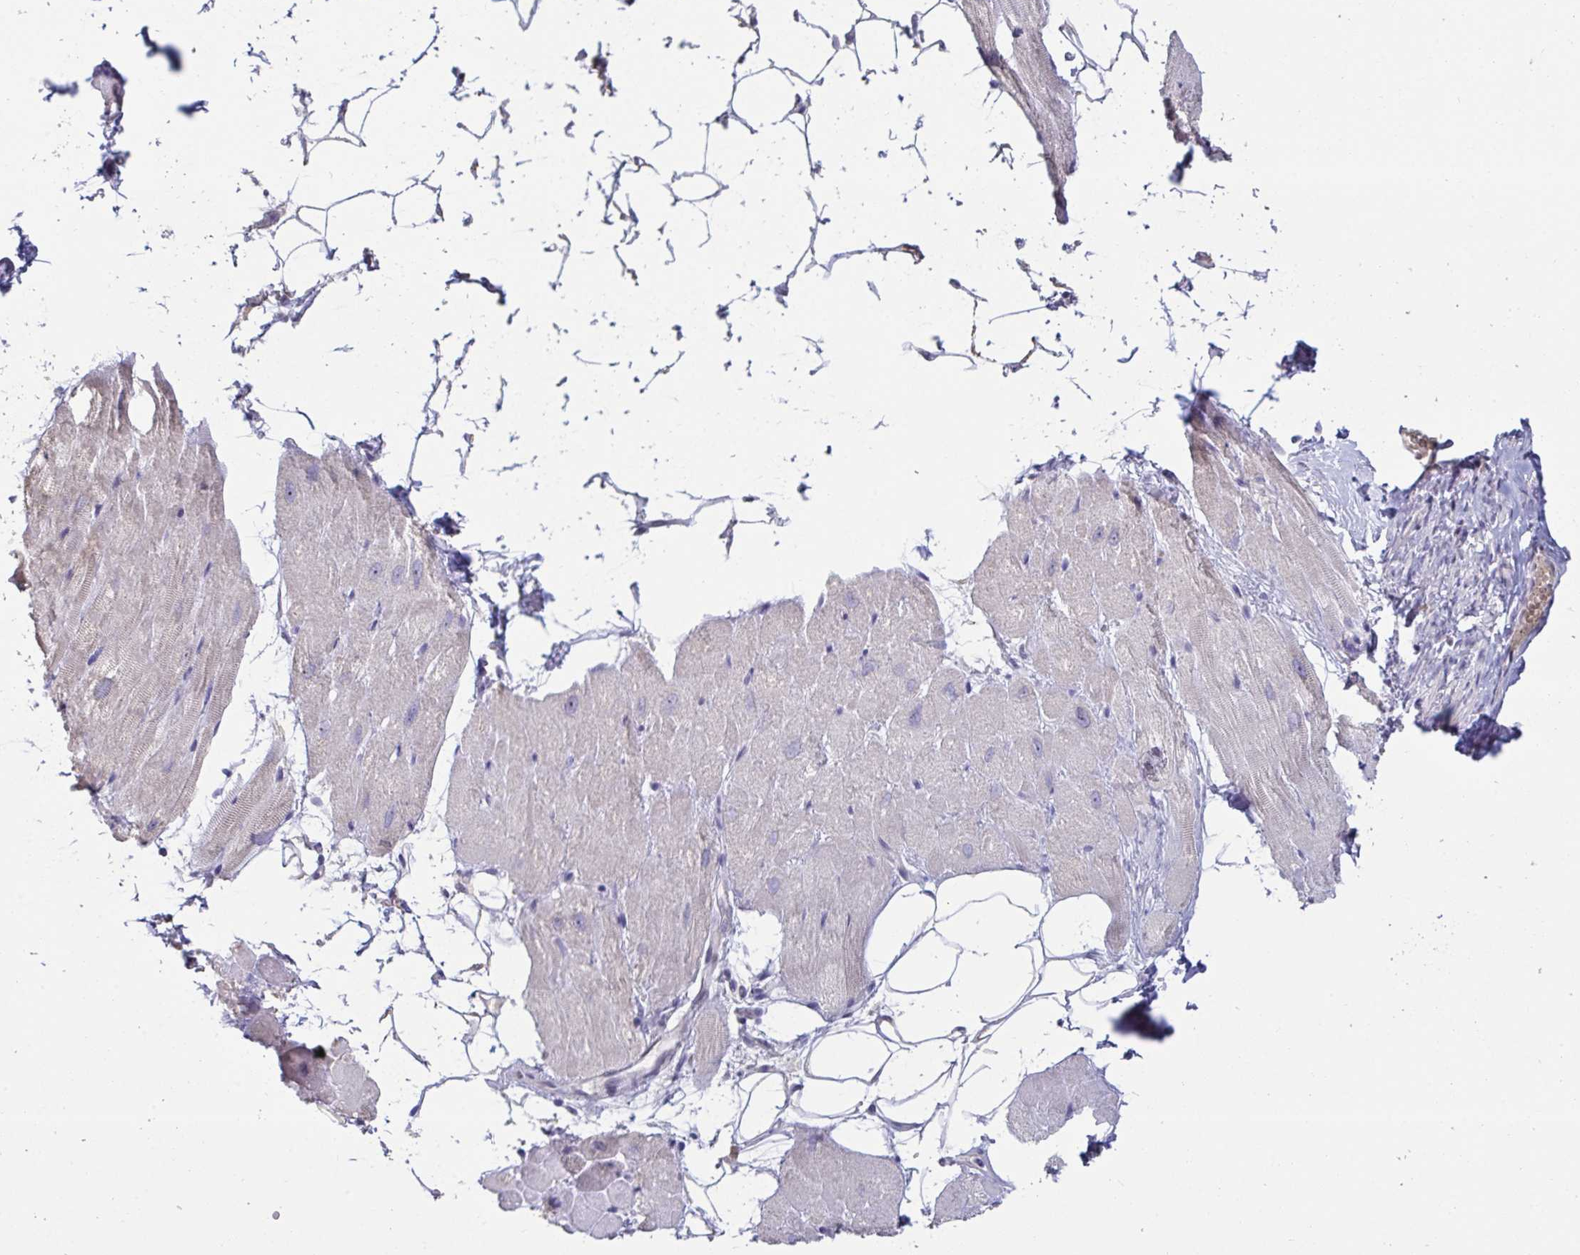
{"staining": {"intensity": "negative", "quantity": "none", "location": "none"}, "tissue": "heart muscle", "cell_type": "Cardiomyocytes", "image_type": "normal", "snomed": [{"axis": "morphology", "description": "Normal tissue, NOS"}, {"axis": "topography", "description": "Heart"}], "caption": "Cardiomyocytes show no significant protein positivity in benign heart muscle.", "gene": "MYC", "patient": {"sex": "male", "age": 62}}